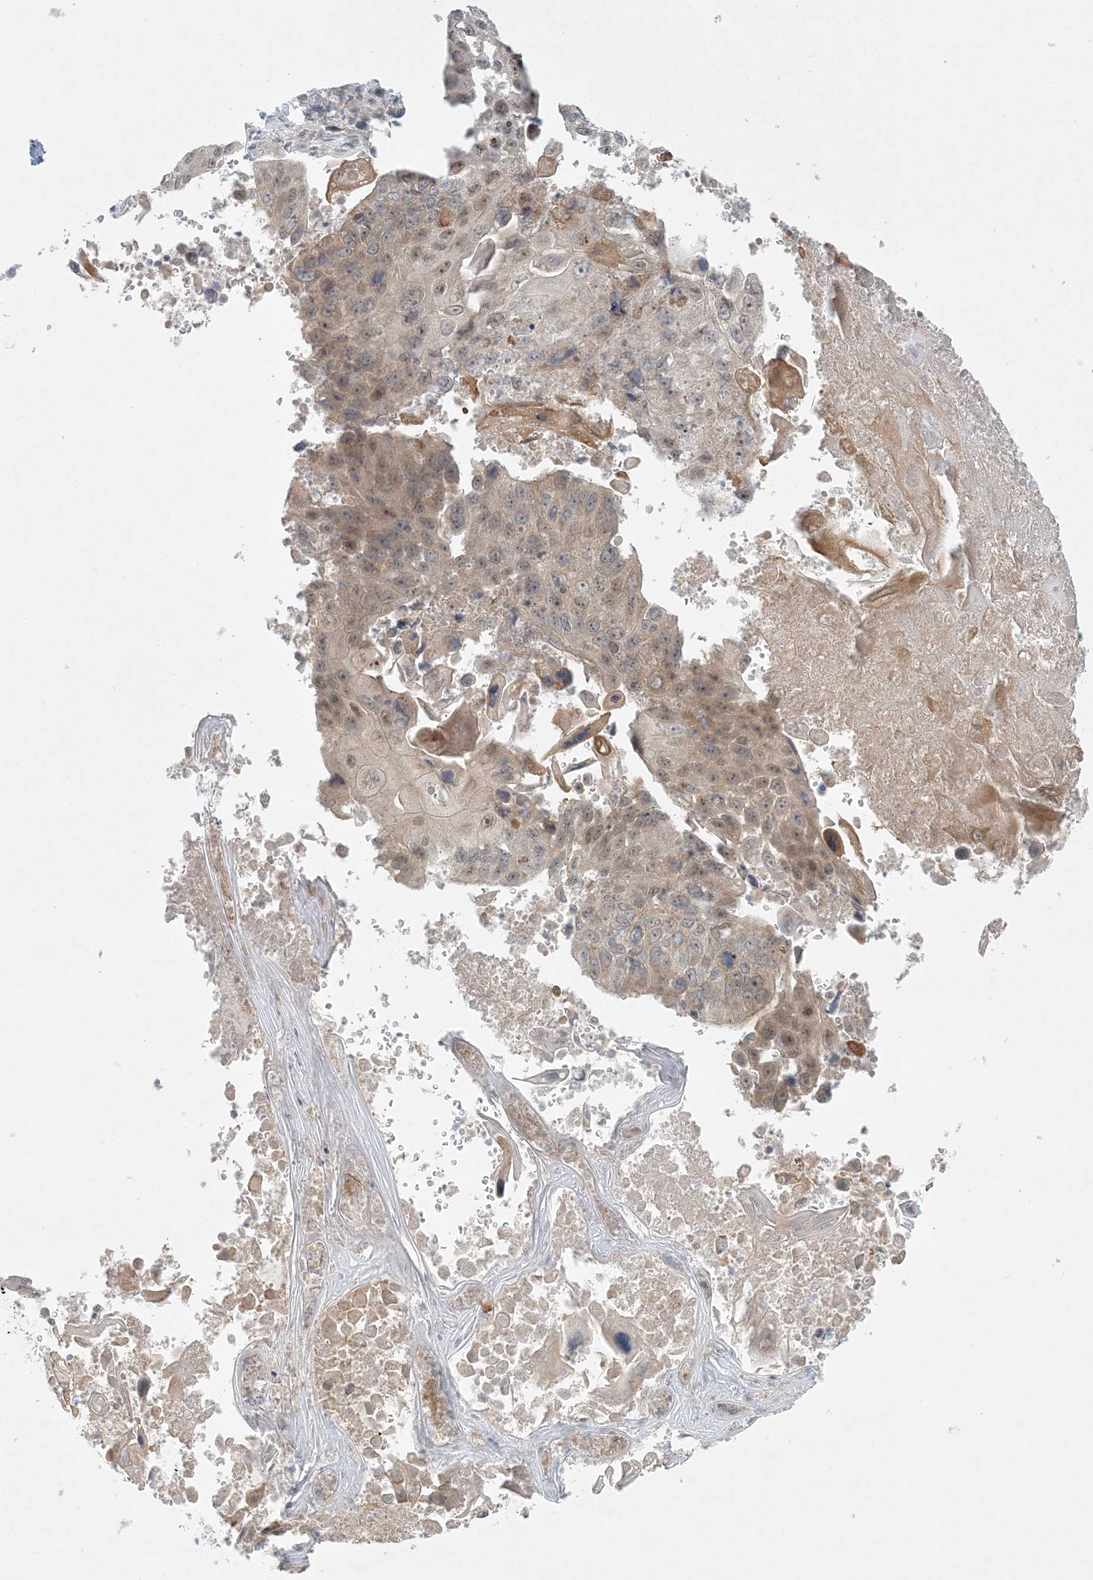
{"staining": {"intensity": "weak", "quantity": ">75%", "location": "cytoplasmic/membranous,nuclear"}, "tissue": "lung cancer", "cell_type": "Tumor cells", "image_type": "cancer", "snomed": [{"axis": "morphology", "description": "Squamous cell carcinoma, NOS"}, {"axis": "topography", "description": "Lung"}], "caption": "Protein expression analysis of human squamous cell carcinoma (lung) reveals weak cytoplasmic/membranous and nuclear positivity in approximately >75% of tumor cells.", "gene": "OBI1", "patient": {"sex": "male", "age": 61}}